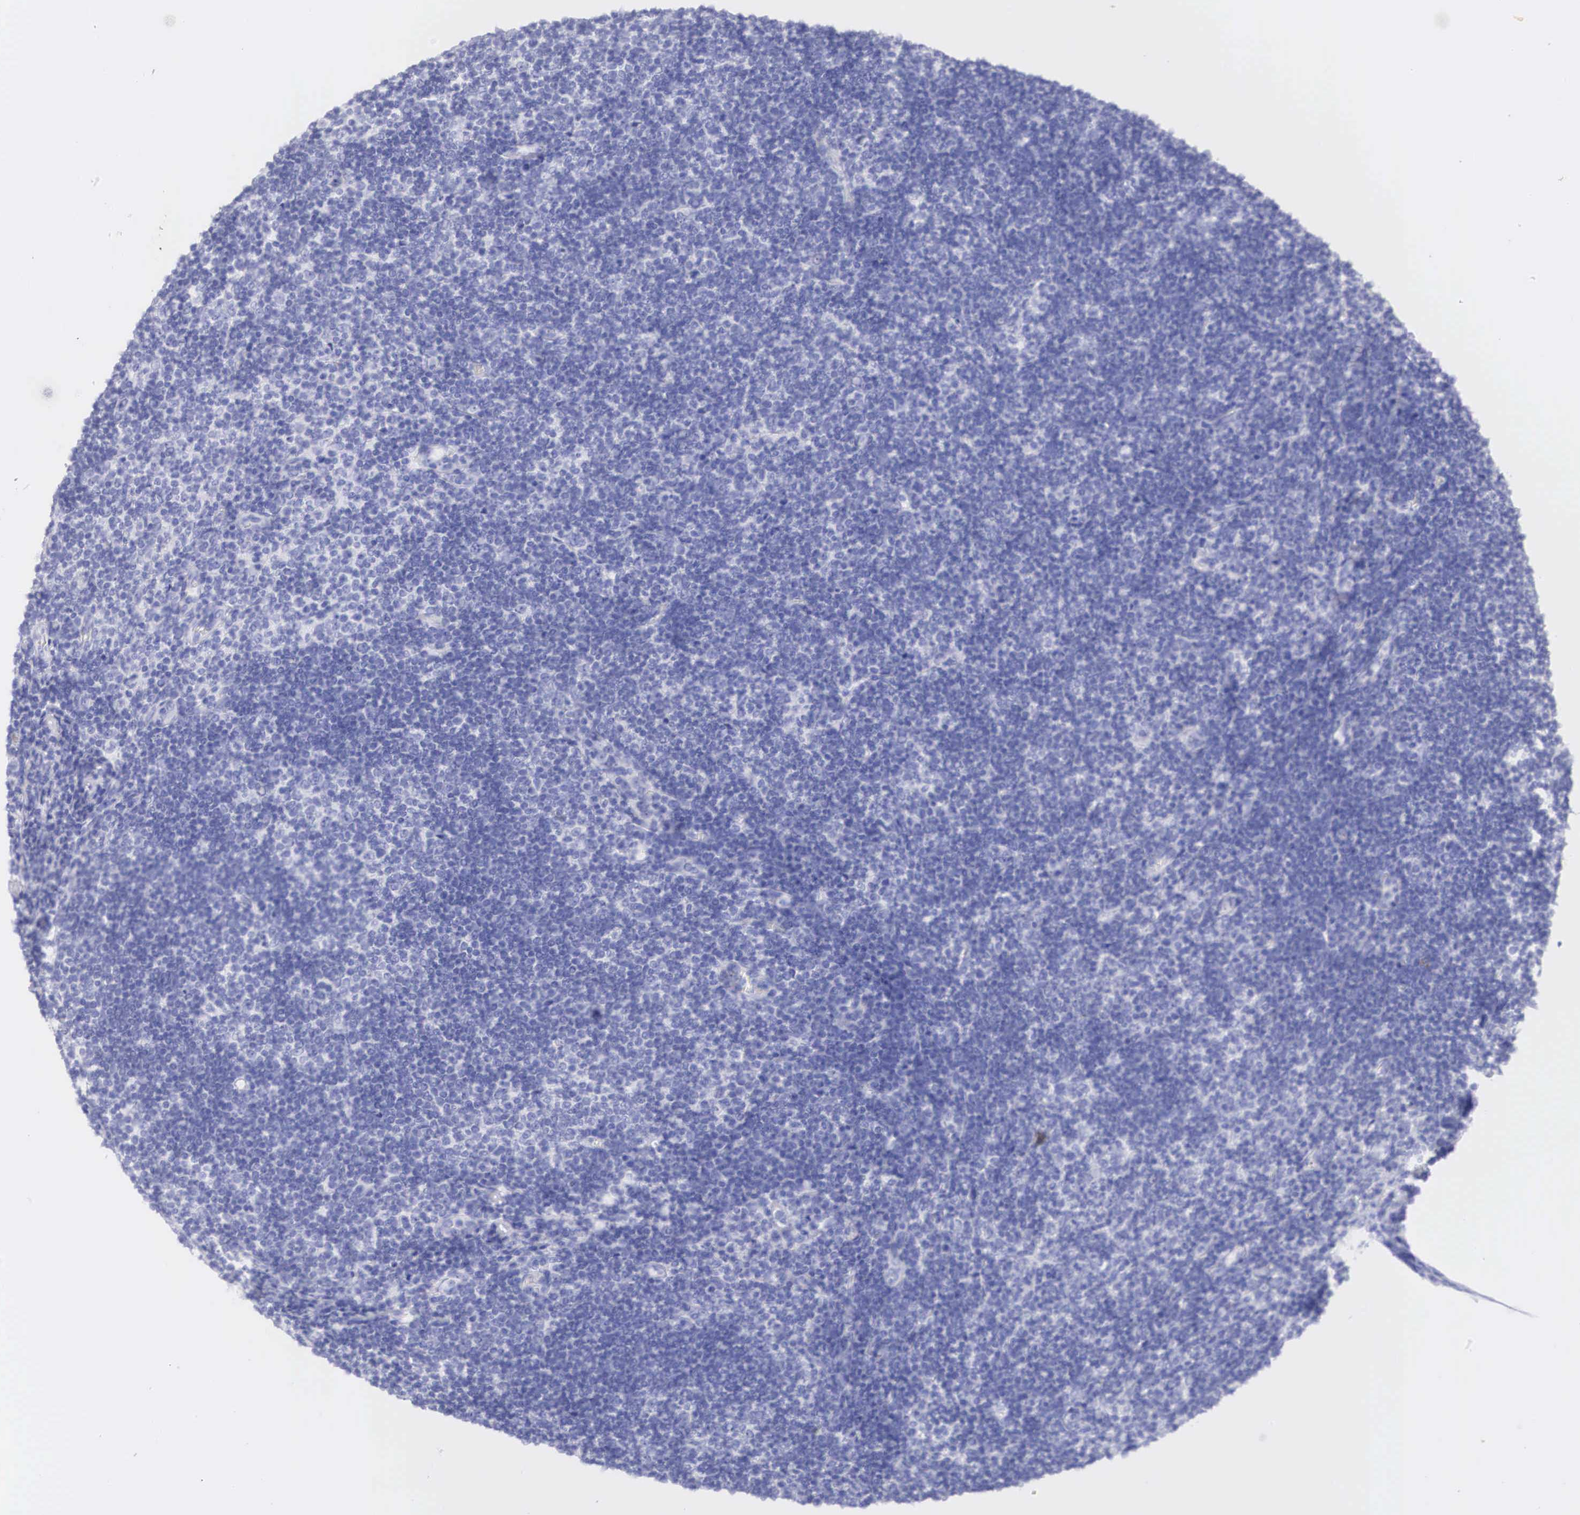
{"staining": {"intensity": "negative", "quantity": "none", "location": "none"}, "tissue": "lymphoma", "cell_type": "Tumor cells", "image_type": "cancer", "snomed": [{"axis": "morphology", "description": "Malignant lymphoma, non-Hodgkin's type, Low grade"}, {"axis": "topography", "description": "Lymph node"}], "caption": "This is an immunohistochemistry image of human lymphoma. There is no staining in tumor cells.", "gene": "ERBB2", "patient": {"sex": "male", "age": 49}}